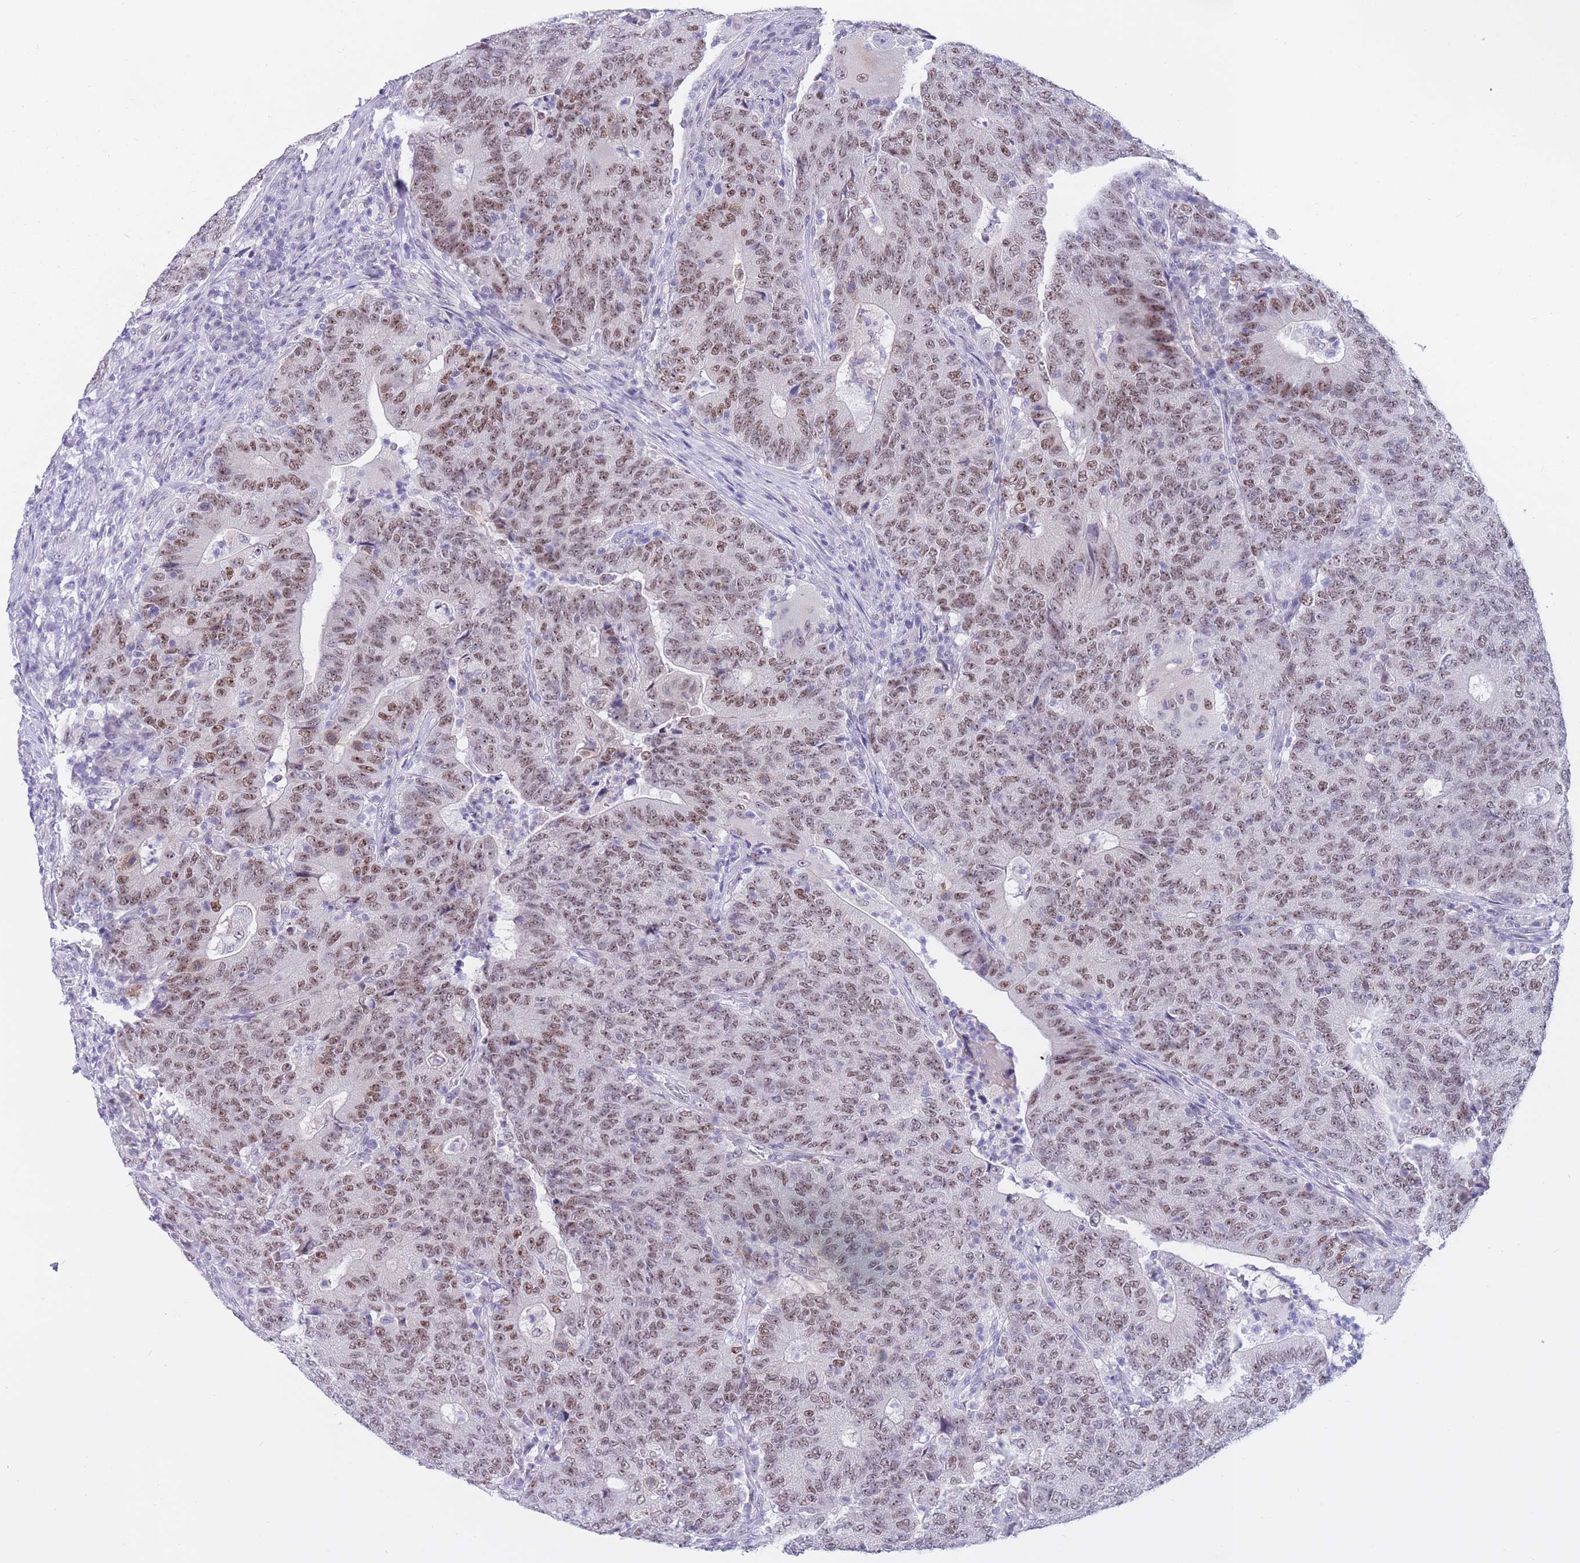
{"staining": {"intensity": "moderate", "quantity": ">75%", "location": "nuclear"}, "tissue": "colorectal cancer", "cell_type": "Tumor cells", "image_type": "cancer", "snomed": [{"axis": "morphology", "description": "Adenocarcinoma, NOS"}, {"axis": "topography", "description": "Colon"}], "caption": "Moderate nuclear protein expression is appreciated in about >75% of tumor cells in colorectal cancer (adenocarcinoma). The protein of interest is stained brown, and the nuclei are stained in blue (DAB IHC with brightfield microscopy, high magnification).", "gene": "BOP1", "patient": {"sex": "female", "age": 75}}